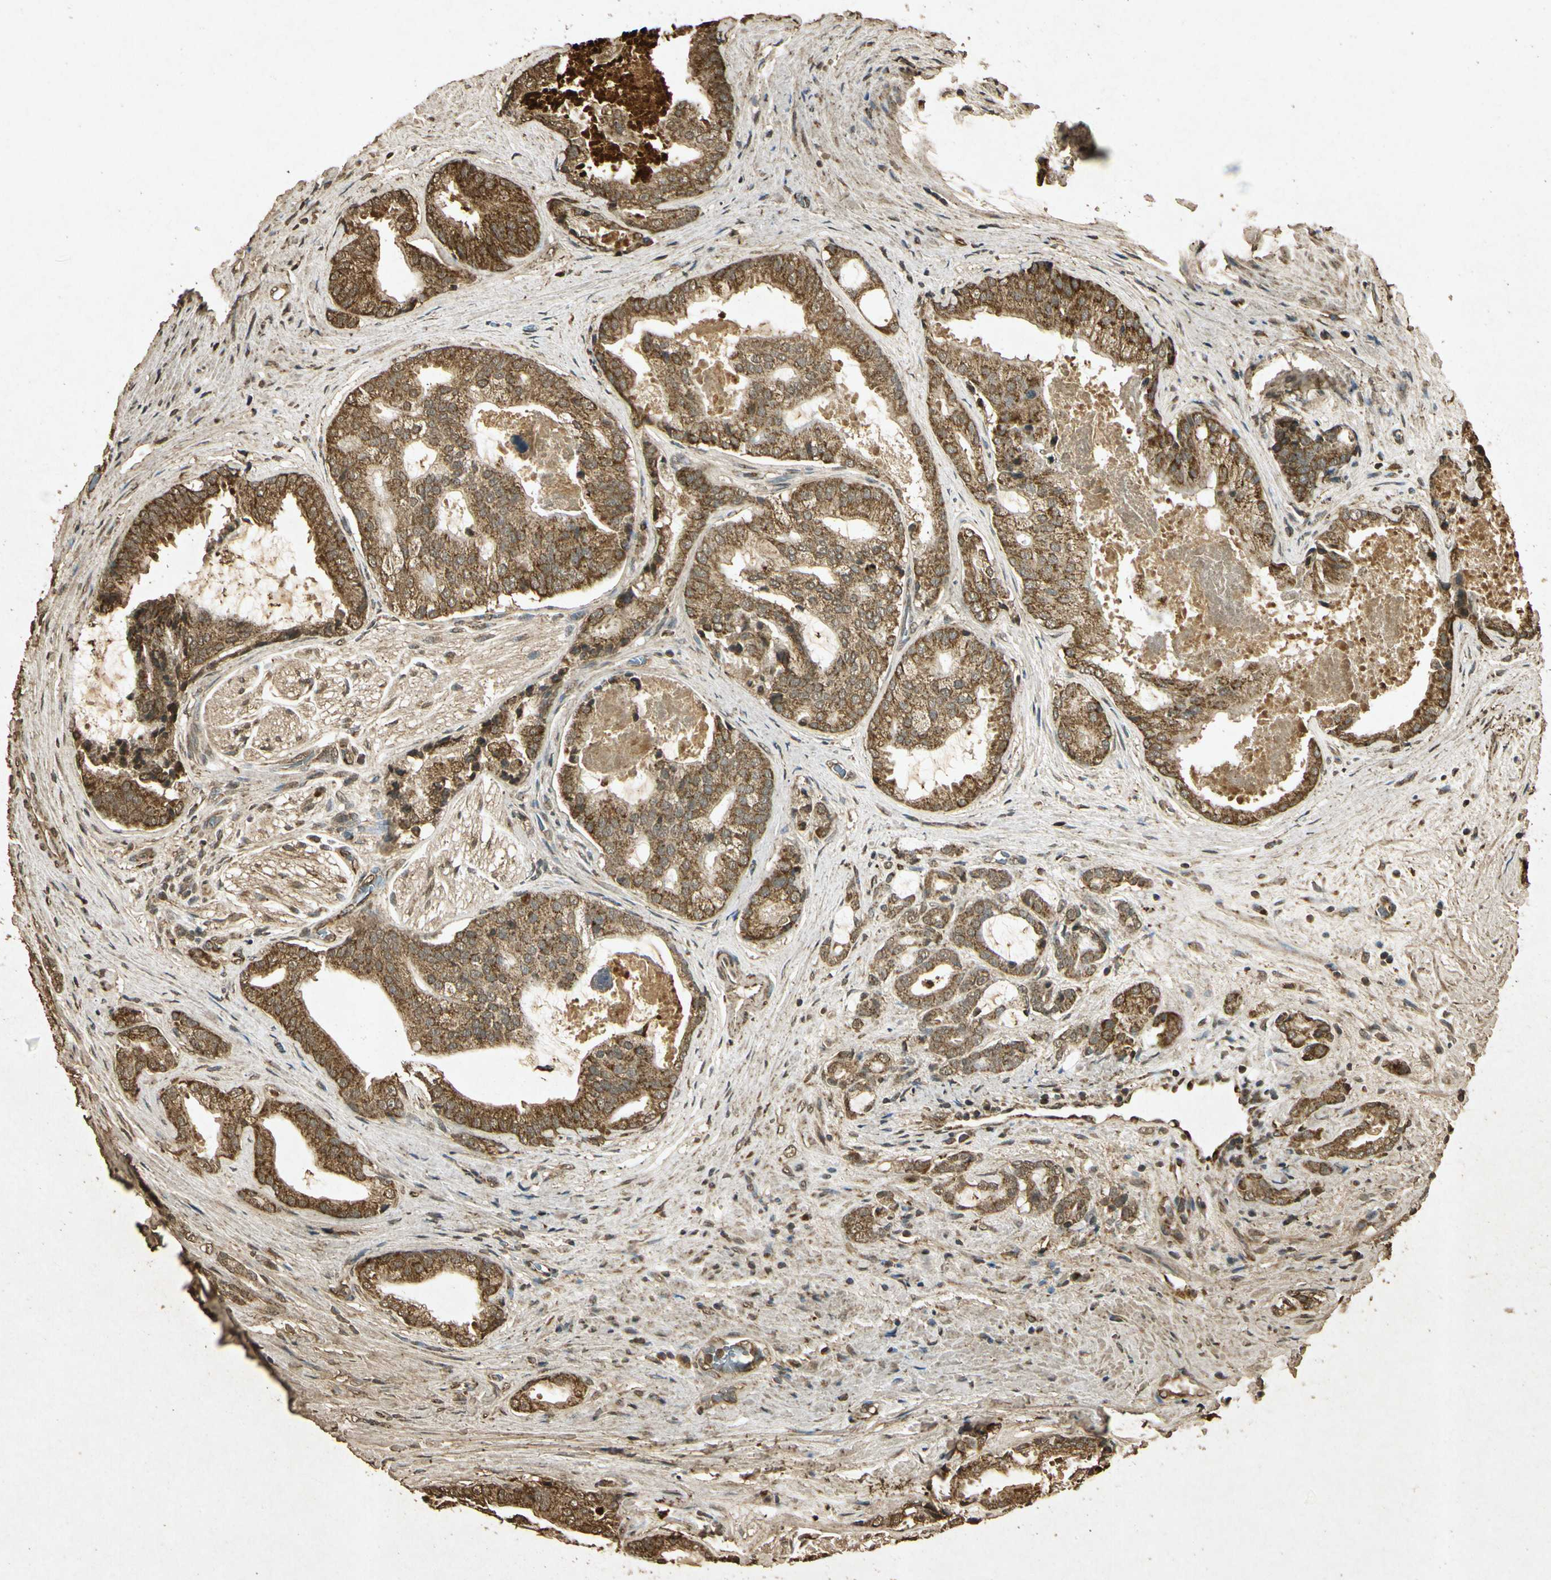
{"staining": {"intensity": "moderate", "quantity": ">75%", "location": "cytoplasmic/membranous"}, "tissue": "prostate cancer", "cell_type": "Tumor cells", "image_type": "cancer", "snomed": [{"axis": "morphology", "description": "Adenocarcinoma, Low grade"}, {"axis": "topography", "description": "Prostate"}], "caption": "Human prostate cancer (adenocarcinoma (low-grade)) stained with a brown dye shows moderate cytoplasmic/membranous positive staining in about >75% of tumor cells.", "gene": "PRDX3", "patient": {"sex": "male", "age": 58}}